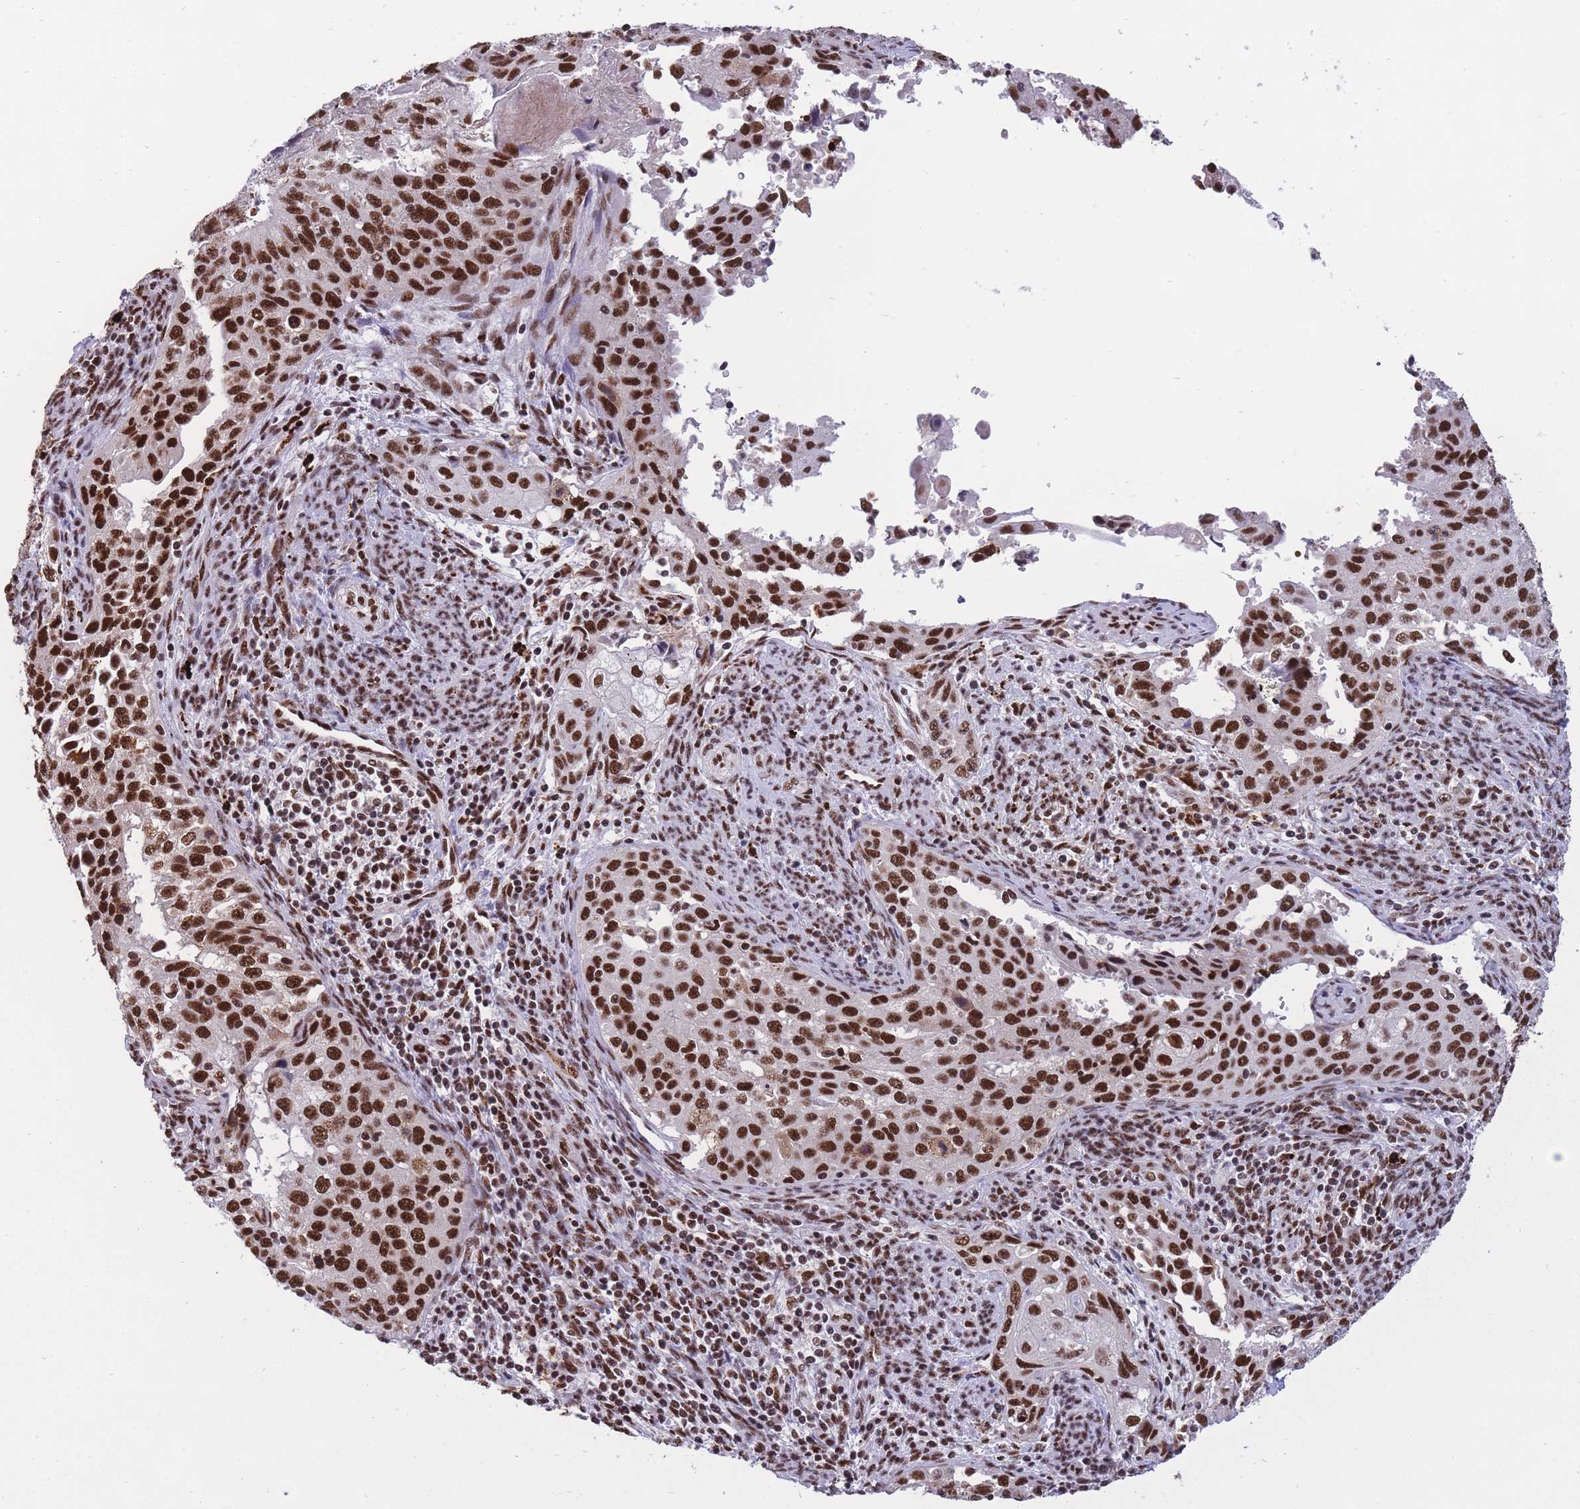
{"staining": {"intensity": "strong", "quantity": ">75%", "location": "nuclear"}, "tissue": "cervical cancer", "cell_type": "Tumor cells", "image_type": "cancer", "snomed": [{"axis": "morphology", "description": "Squamous cell carcinoma, NOS"}, {"axis": "topography", "description": "Cervix"}], "caption": "A high-resolution photomicrograph shows IHC staining of cervical cancer (squamous cell carcinoma), which exhibits strong nuclear positivity in about >75% of tumor cells. The staining was performed using DAB, with brown indicating positive protein expression. Nuclei are stained blue with hematoxylin.", "gene": "PRPF19", "patient": {"sex": "female", "age": 67}}